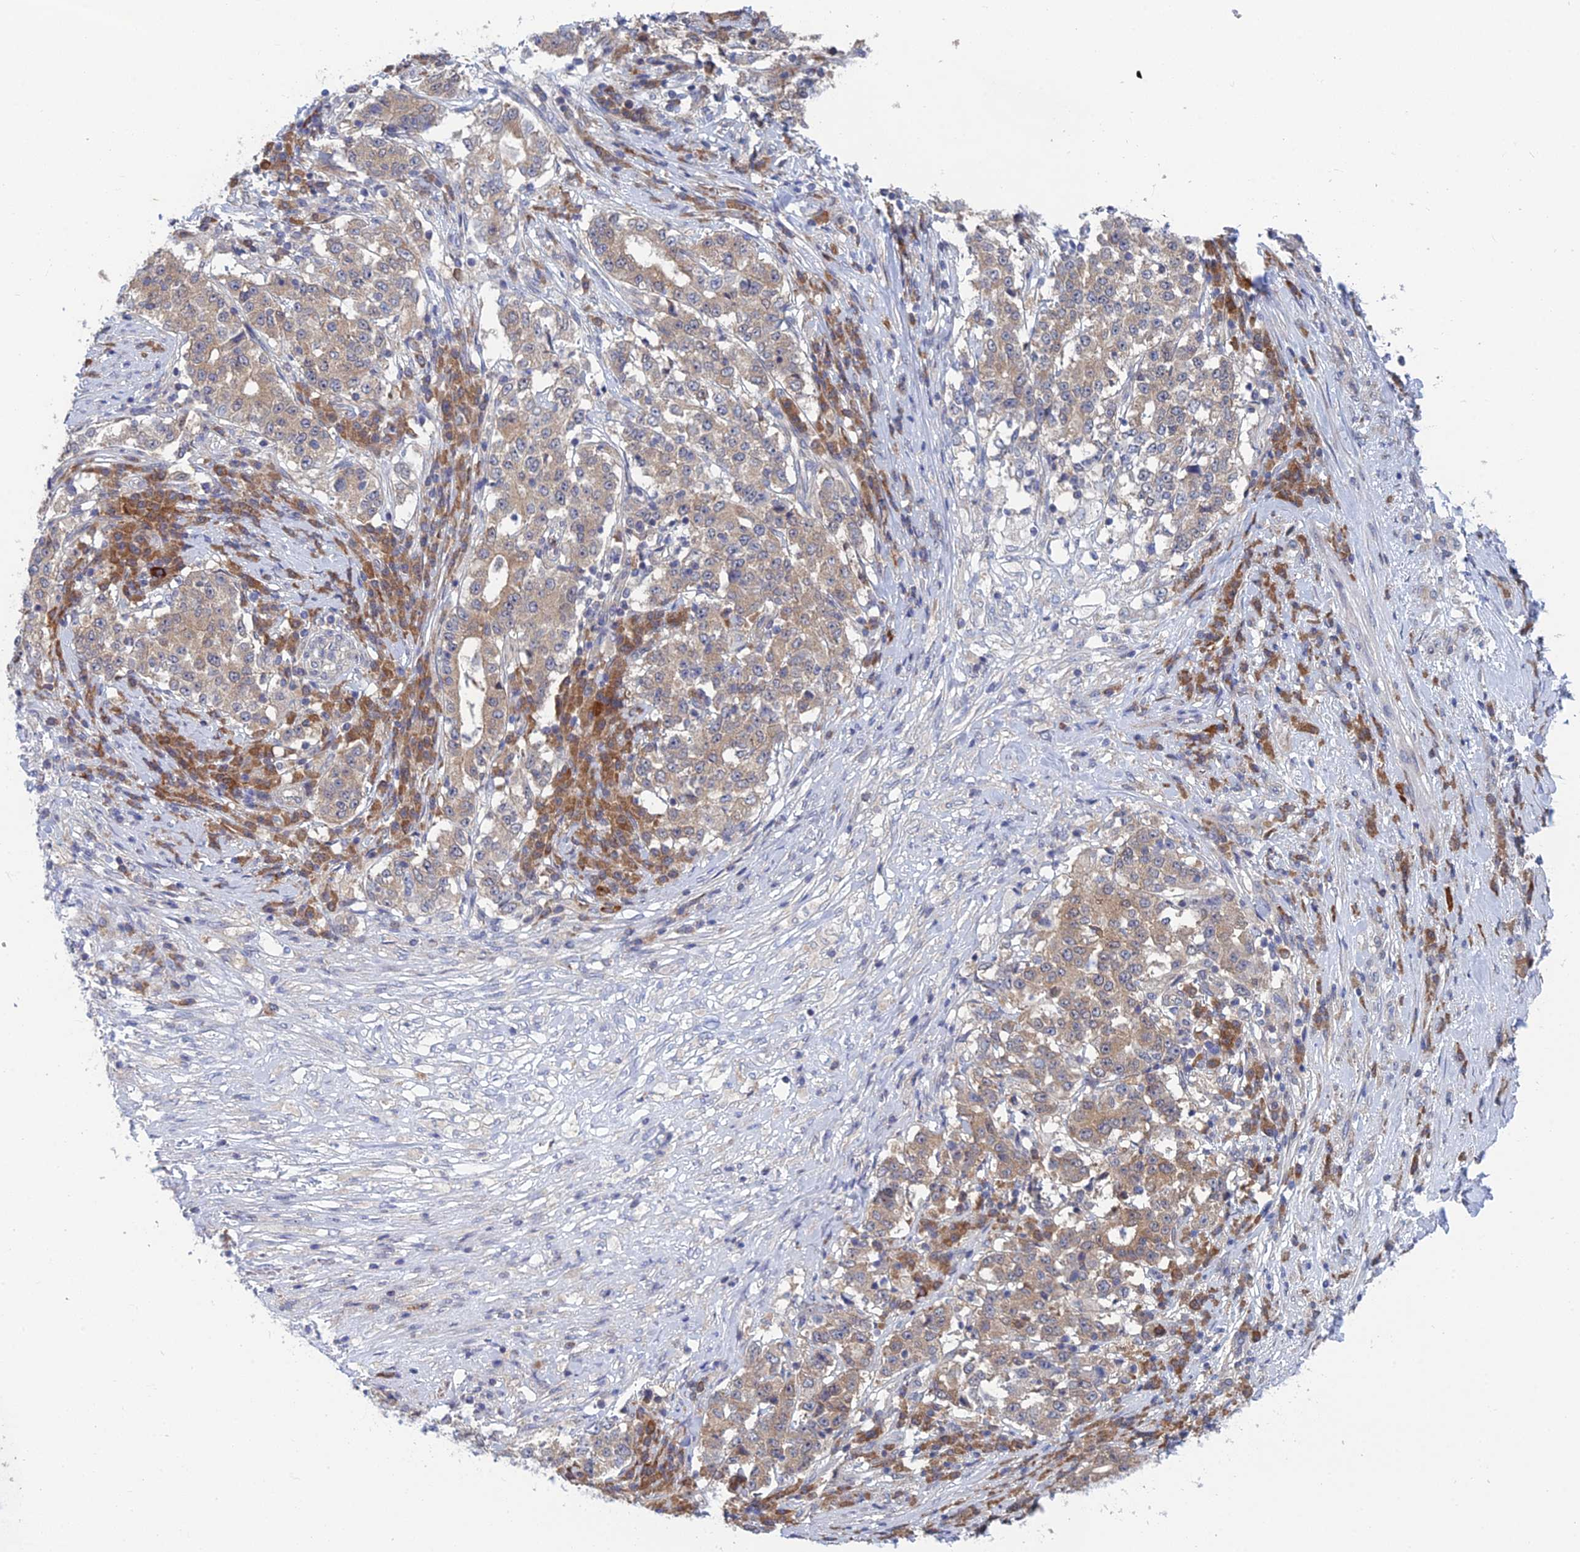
{"staining": {"intensity": "weak", "quantity": ">75%", "location": "cytoplasmic/membranous"}, "tissue": "stomach cancer", "cell_type": "Tumor cells", "image_type": "cancer", "snomed": [{"axis": "morphology", "description": "Adenocarcinoma, NOS"}, {"axis": "topography", "description": "Stomach"}], "caption": "Adenocarcinoma (stomach) stained with a protein marker displays weak staining in tumor cells.", "gene": "SRA1", "patient": {"sex": "male", "age": 59}}